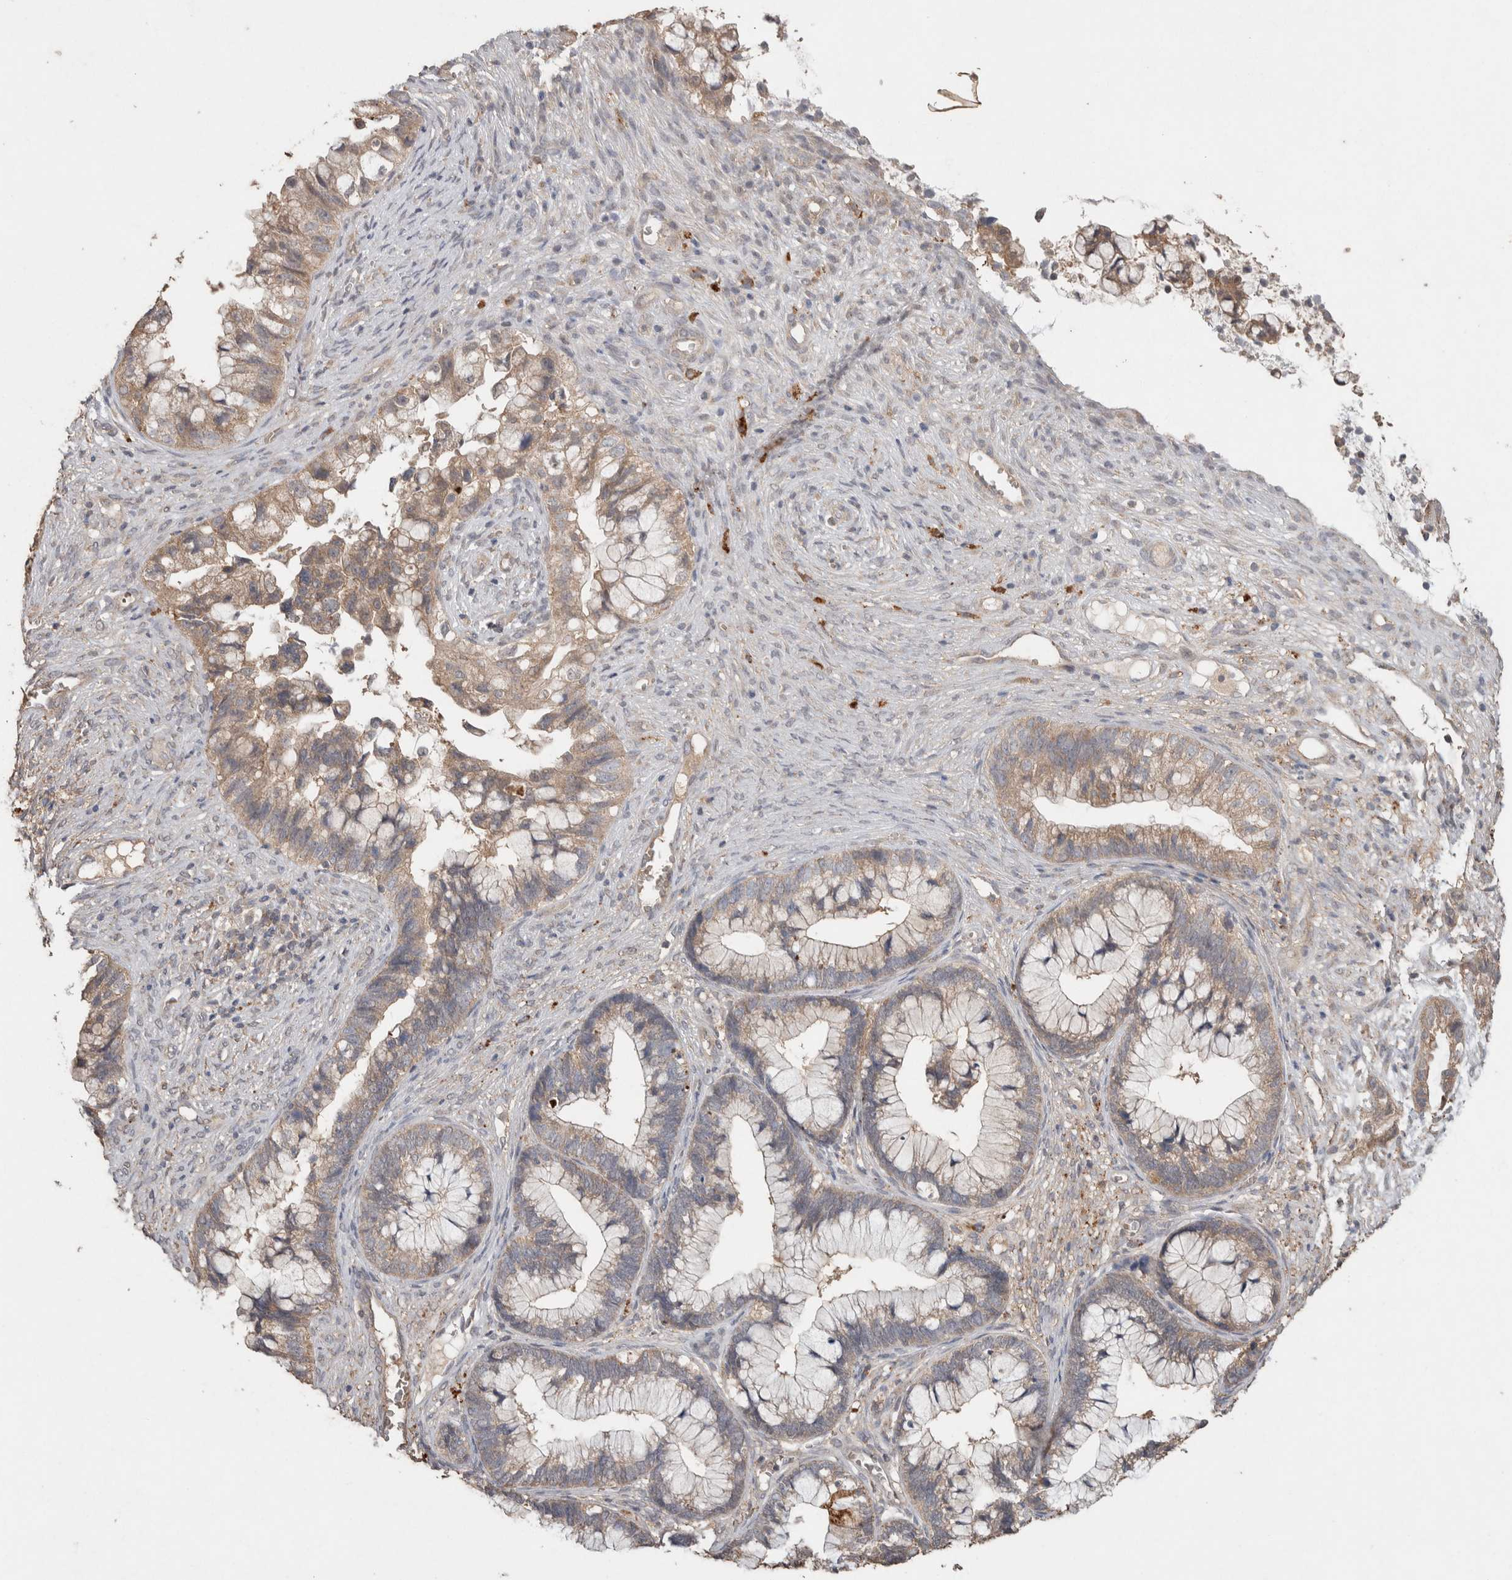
{"staining": {"intensity": "weak", "quantity": ">75%", "location": "cytoplasmic/membranous"}, "tissue": "cervical cancer", "cell_type": "Tumor cells", "image_type": "cancer", "snomed": [{"axis": "morphology", "description": "Adenocarcinoma, NOS"}, {"axis": "topography", "description": "Cervix"}], "caption": "The immunohistochemical stain shows weak cytoplasmic/membranous positivity in tumor cells of cervical cancer (adenocarcinoma) tissue.", "gene": "KCNJ5", "patient": {"sex": "female", "age": 44}}